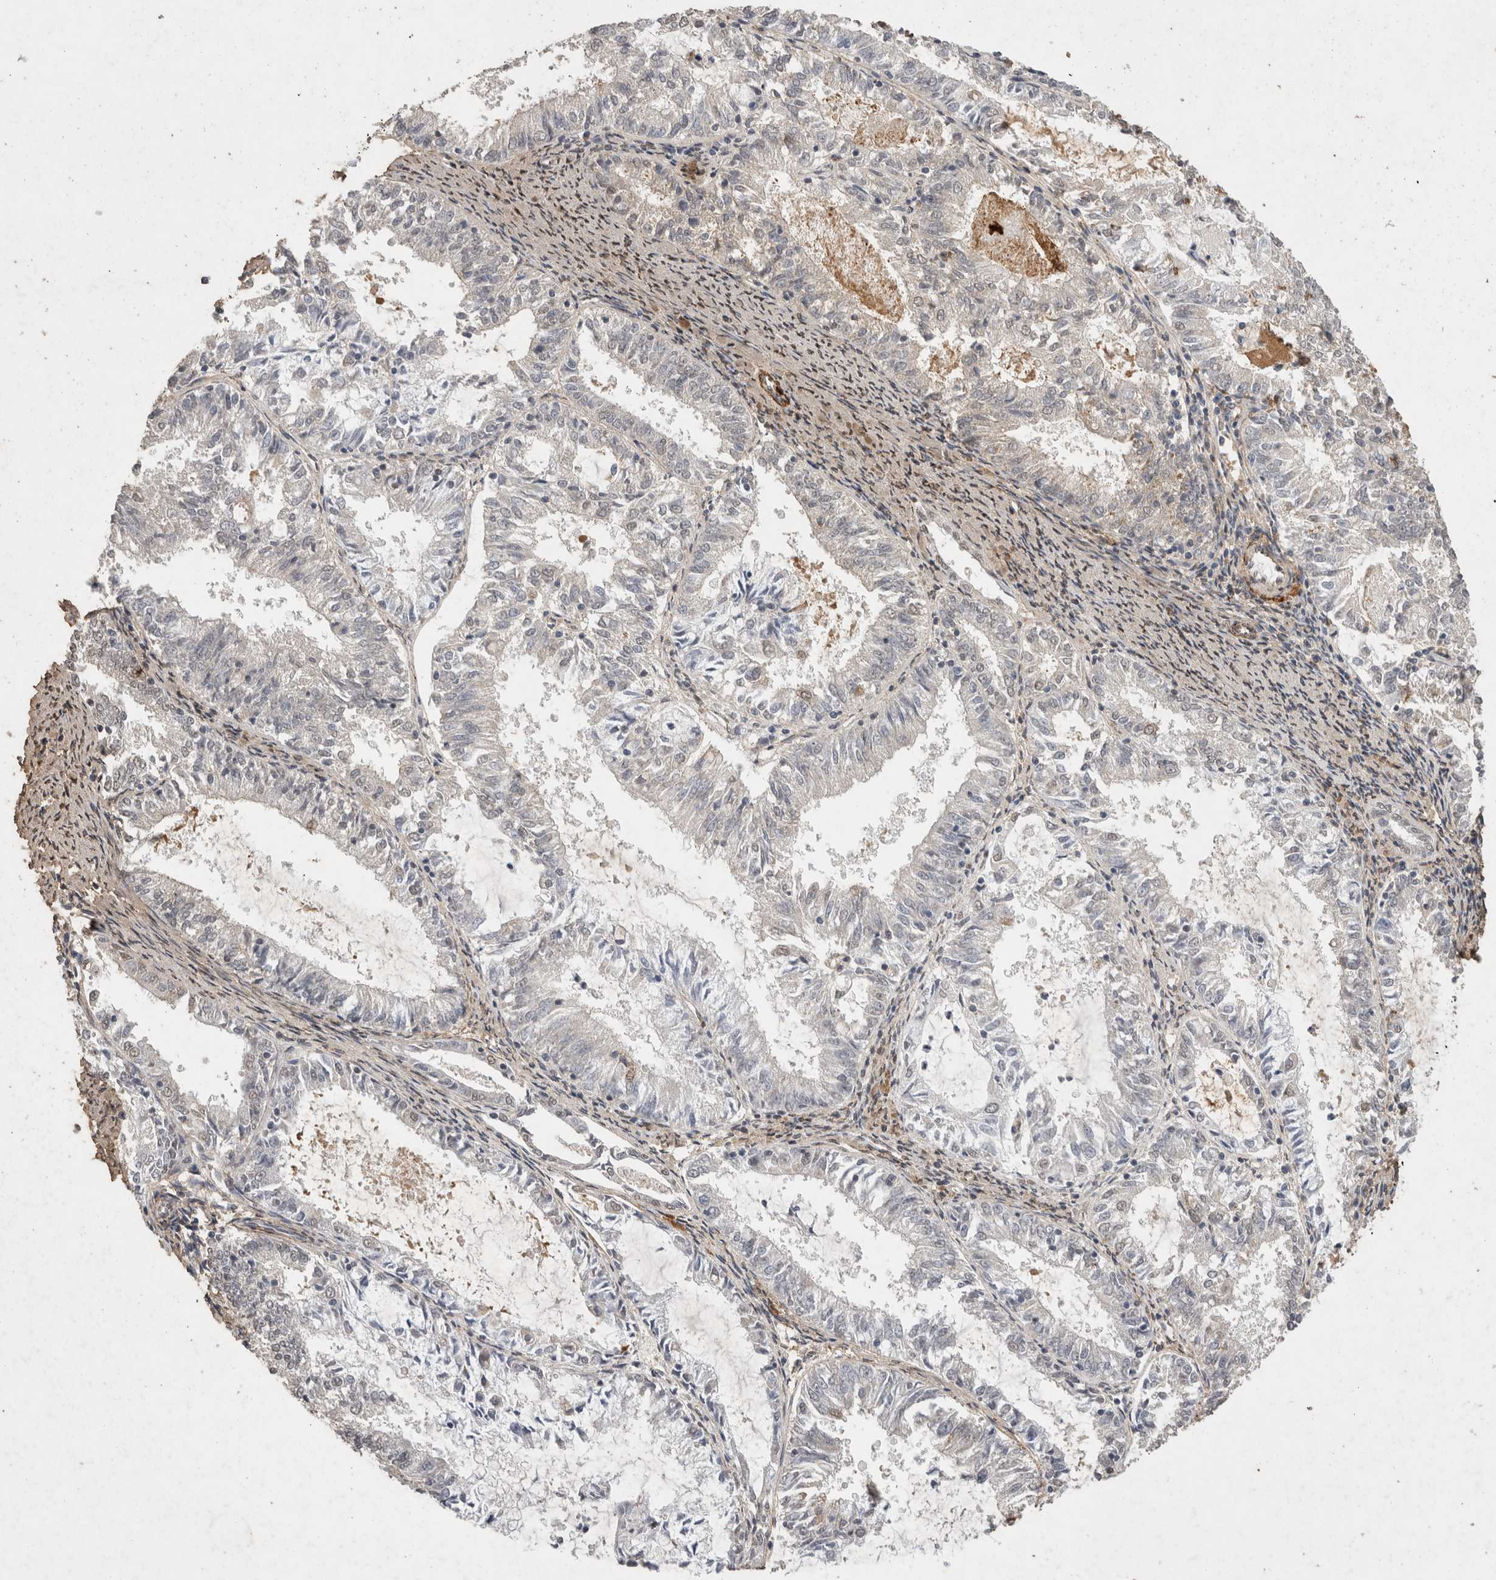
{"staining": {"intensity": "negative", "quantity": "none", "location": "none"}, "tissue": "endometrial cancer", "cell_type": "Tumor cells", "image_type": "cancer", "snomed": [{"axis": "morphology", "description": "Adenocarcinoma, NOS"}, {"axis": "topography", "description": "Endometrium"}], "caption": "A high-resolution micrograph shows immunohistochemistry (IHC) staining of endometrial cancer (adenocarcinoma), which reveals no significant staining in tumor cells. Brightfield microscopy of immunohistochemistry stained with DAB (brown) and hematoxylin (blue), captured at high magnification.", "gene": "C1QTNF5", "patient": {"sex": "female", "age": 57}}